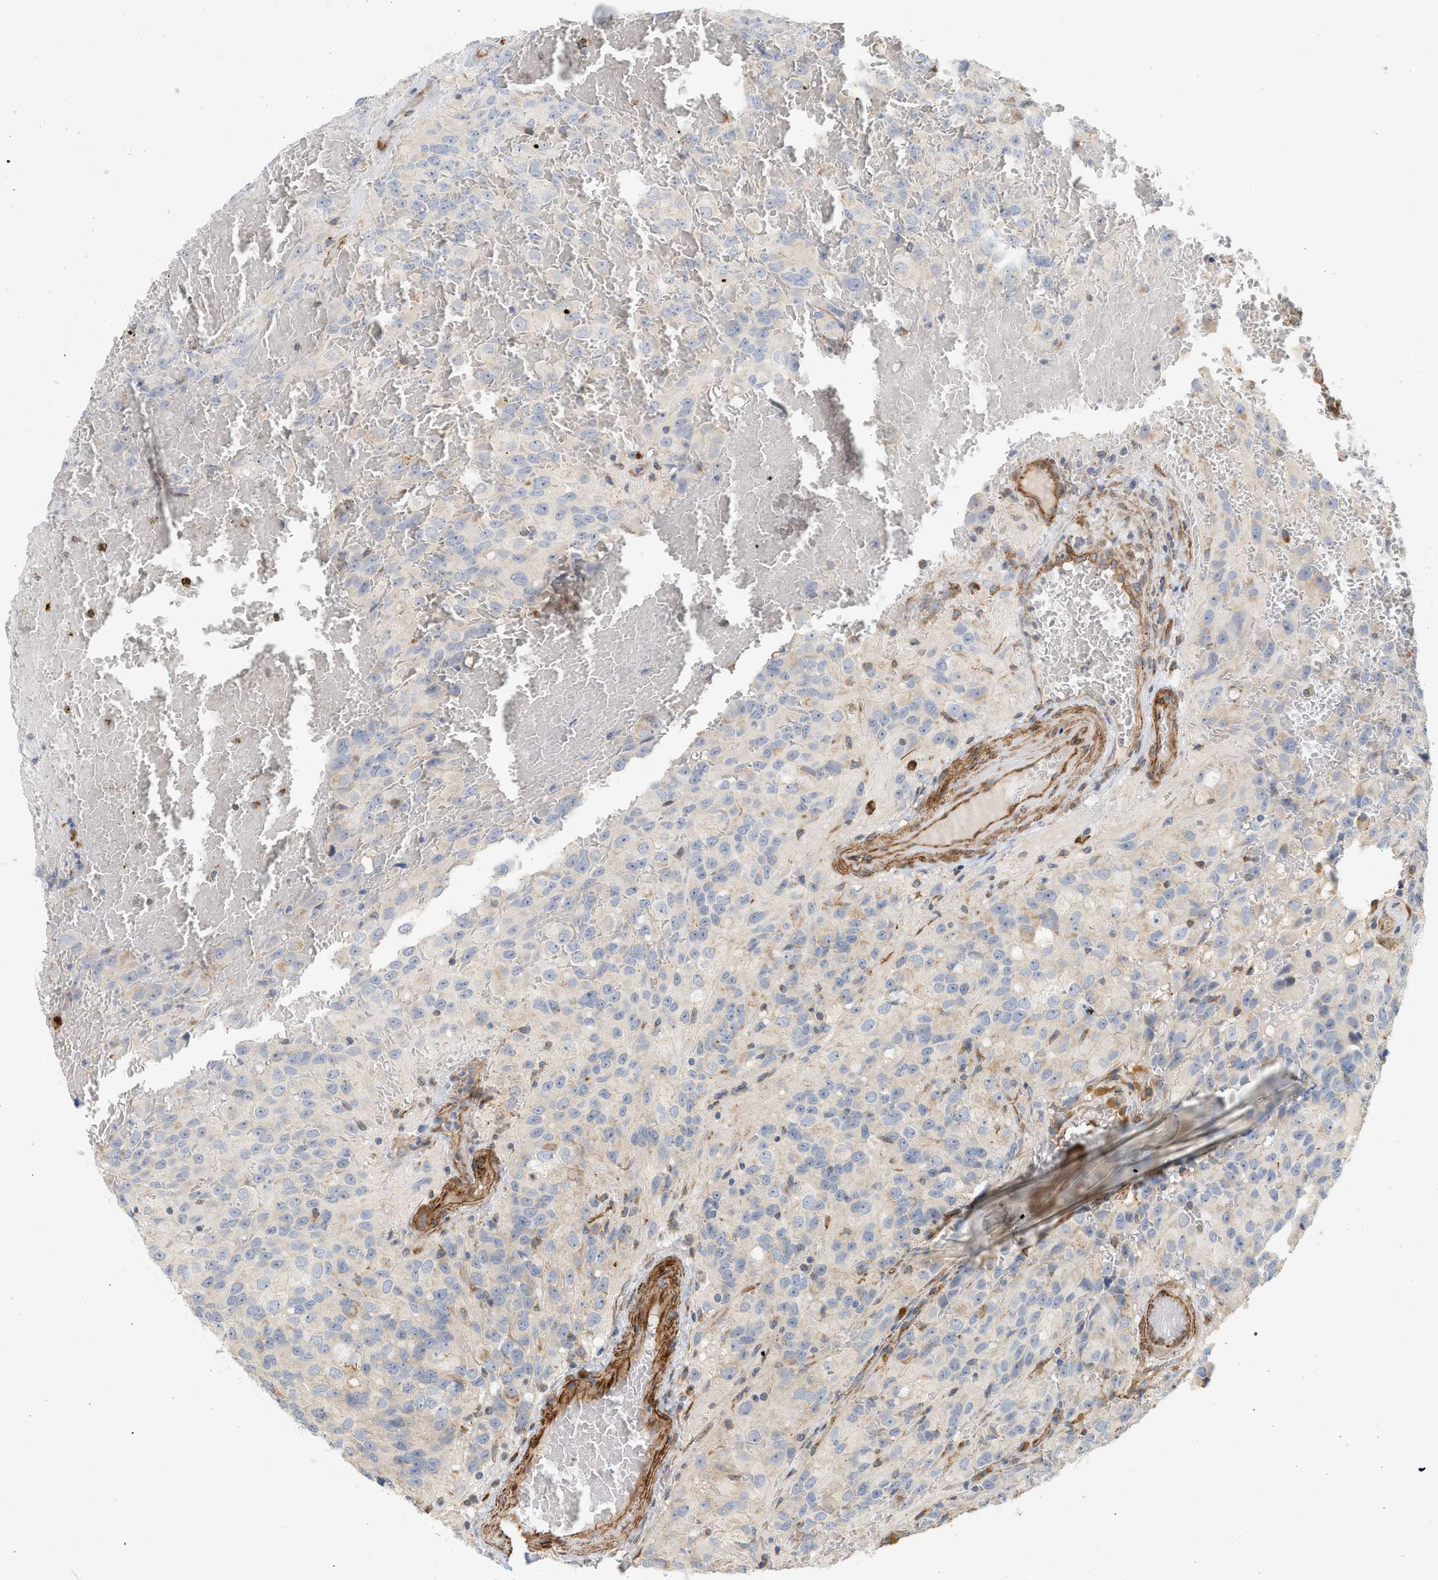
{"staining": {"intensity": "negative", "quantity": "none", "location": "none"}, "tissue": "glioma", "cell_type": "Tumor cells", "image_type": "cancer", "snomed": [{"axis": "morphology", "description": "Glioma, malignant, High grade"}, {"axis": "topography", "description": "Brain"}], "caption": "Immunohistochemistry histopathology image of malignant high-grade glioma stained for a protein (brown), which exhibits no positivity in tumor cells.", "gene": "SVOP", "patient": {"sex": "male", "age": 32}}